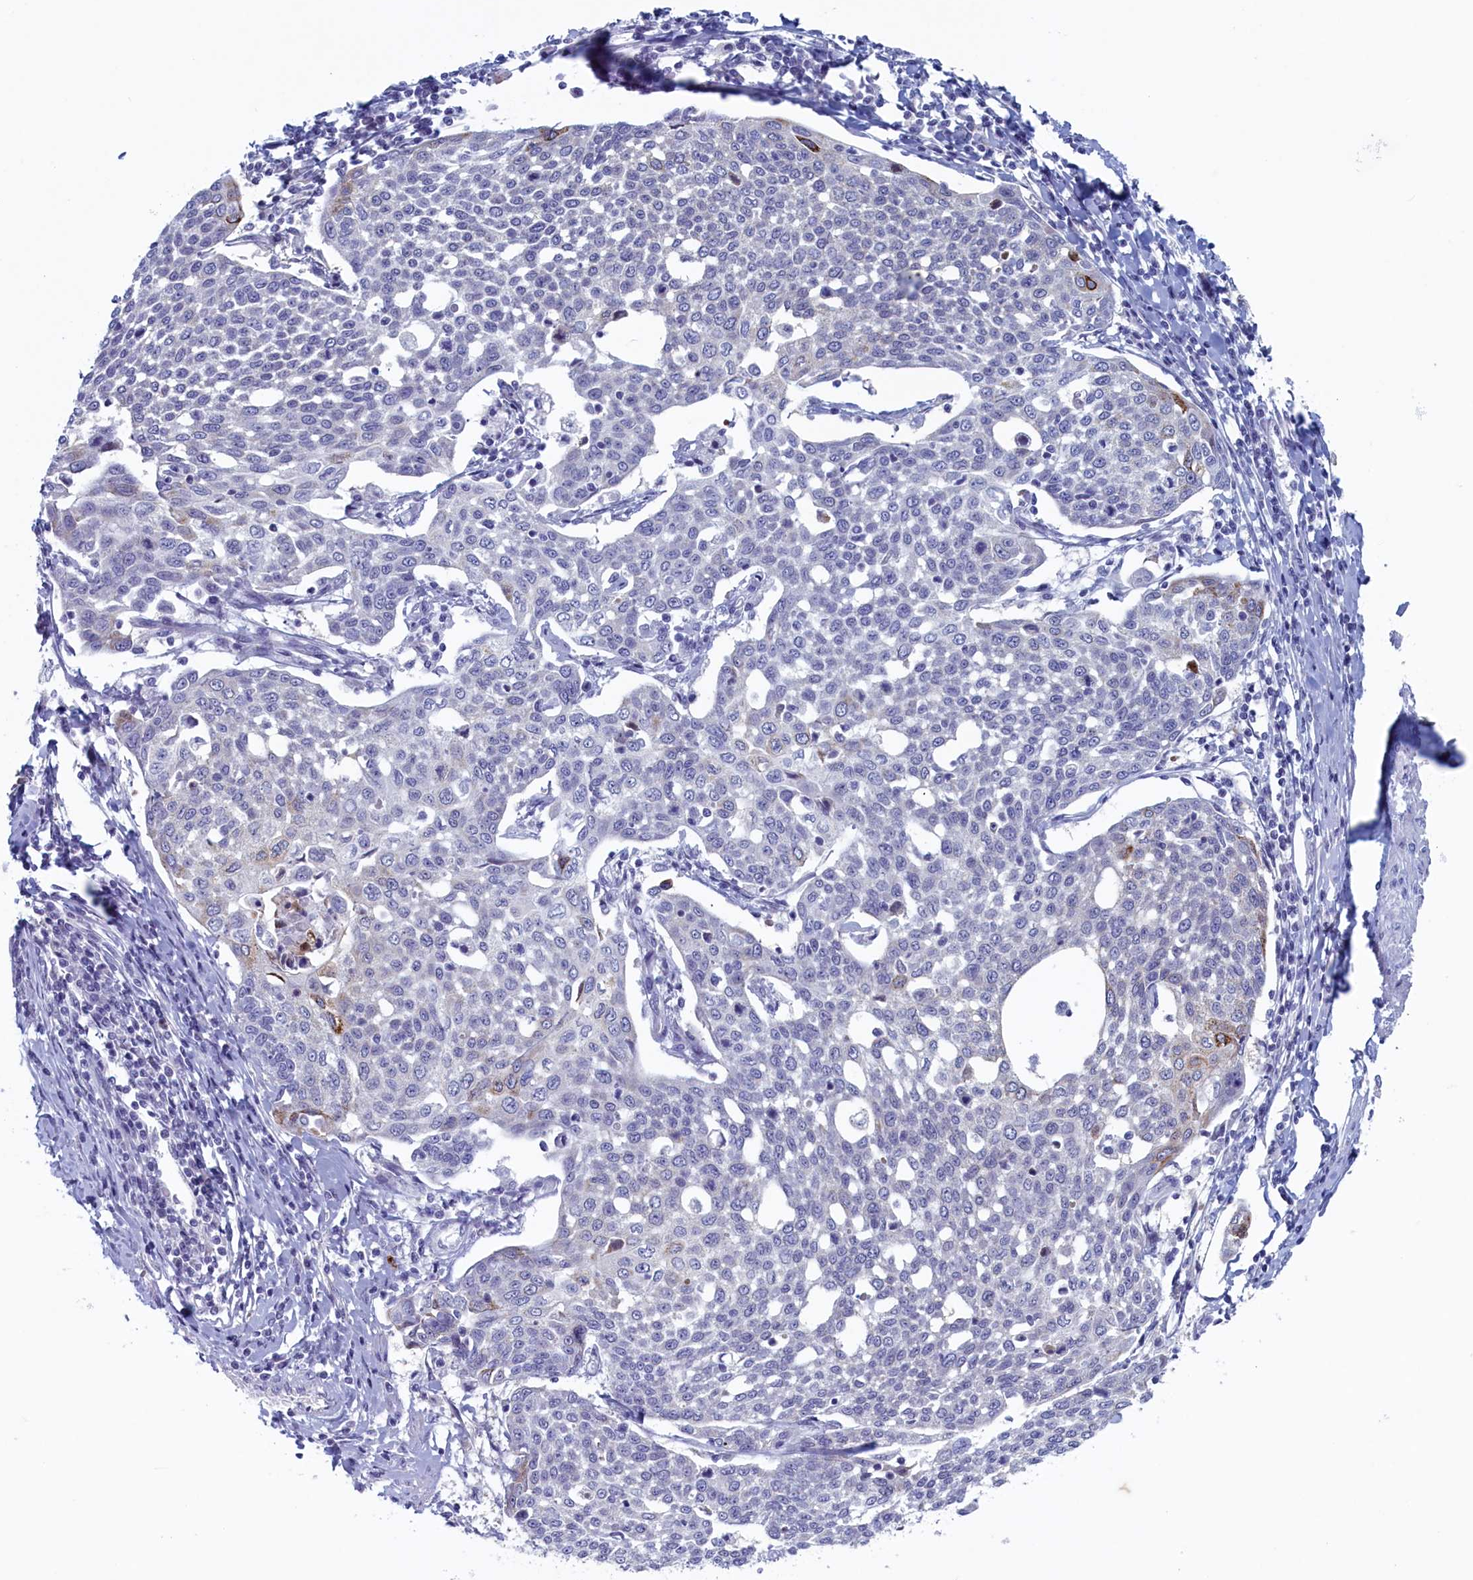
{"staining": {"intensity": "negative", "quantity": "none", "location": "none"}, "tissue": "cervical cancer", "cell_type": "Tumor cells", "image_type": "cancer", "snomed": [{"axis": "morphology", "description": "Squamous cell carcinoma, NOS"}, {"axis": "topography", "description": "Cervix"}], "caption": "IHC of human squamous cell carcinoma (cervical) demonstrates no expression in tumor cells.", "gene": "WDR76", "patient": {"sex": "female", "age": 34}}